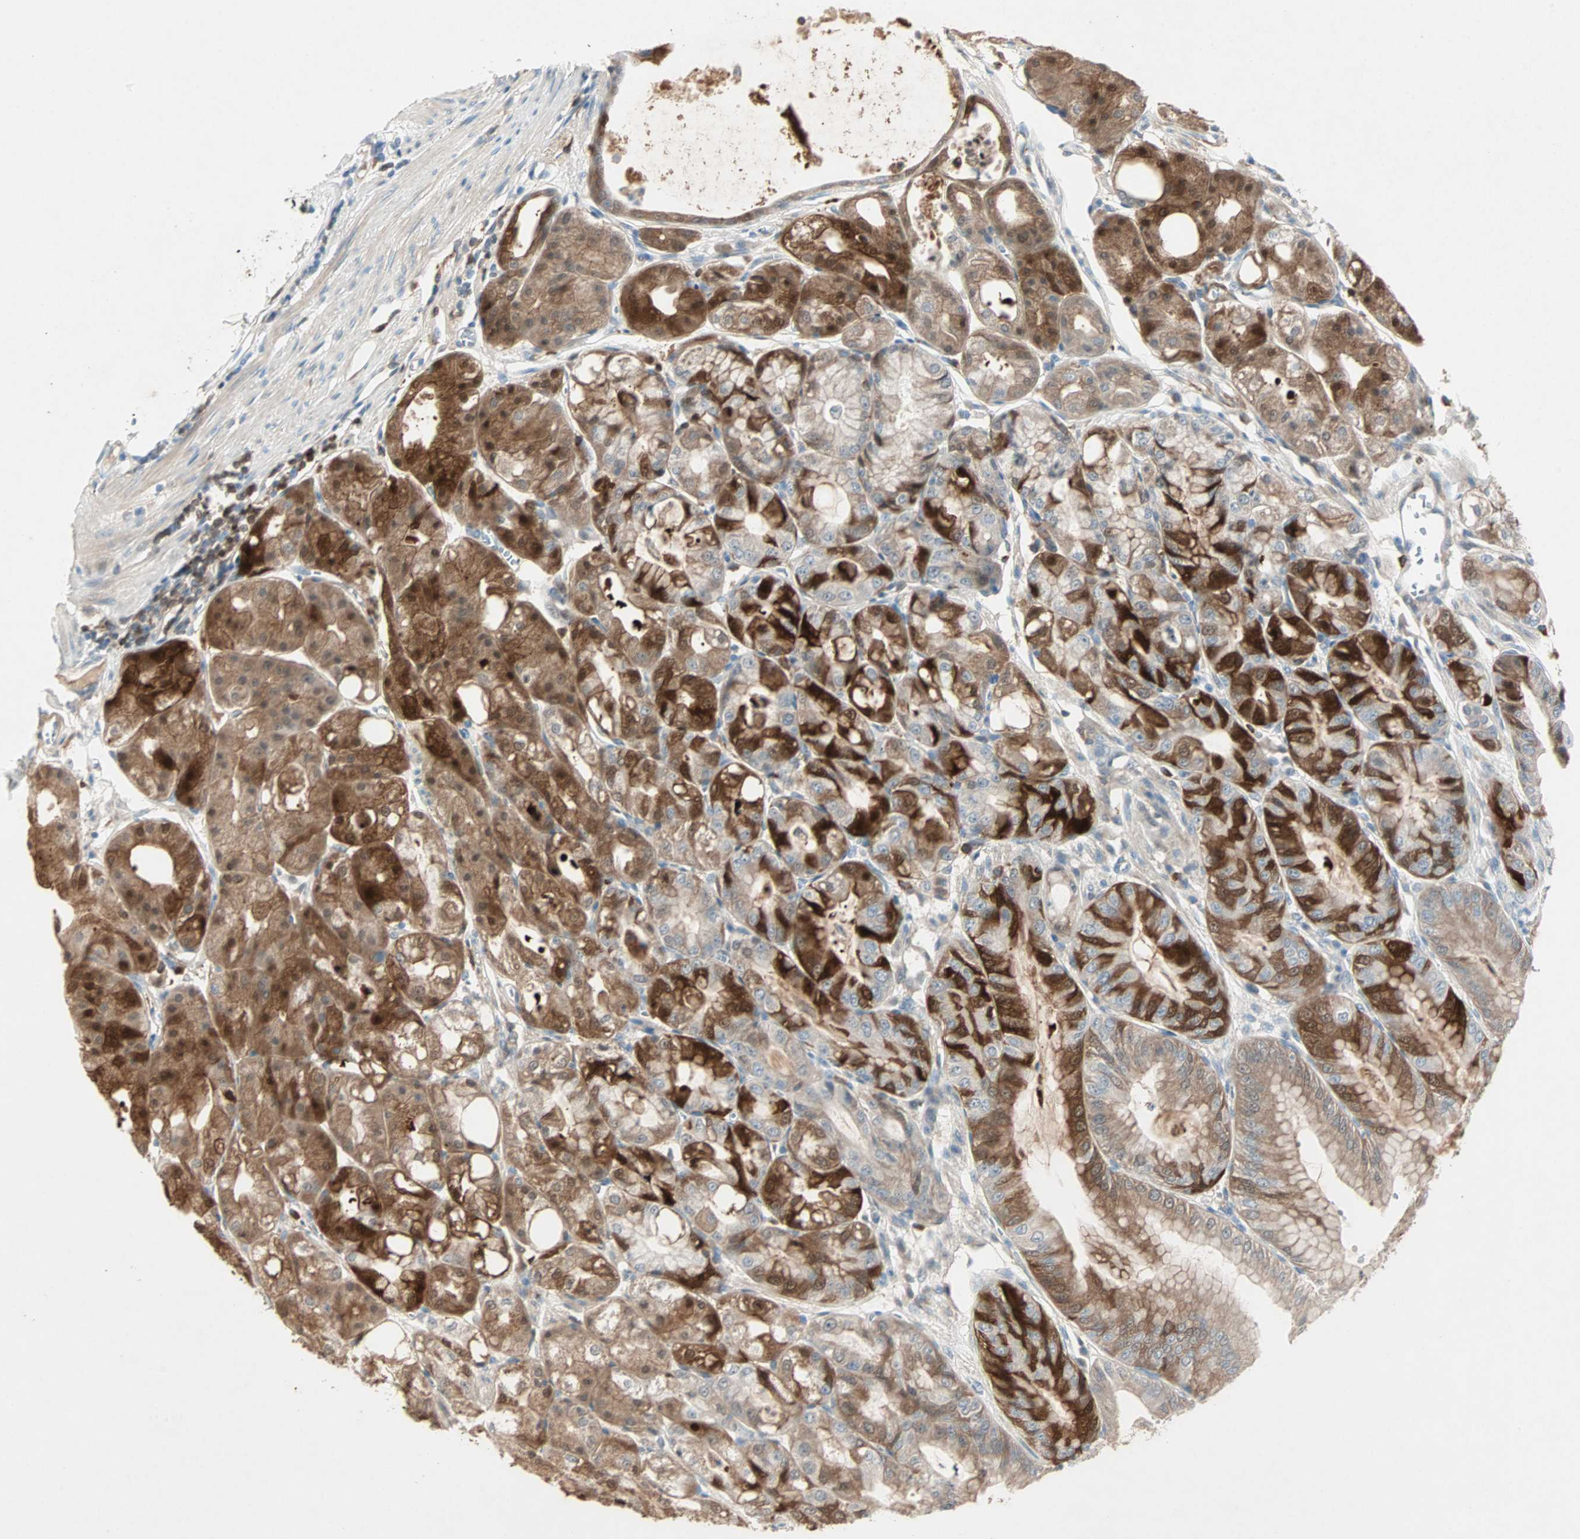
{"staining": {"intensity": "strong", "quantity": ">75%", "location": "cytoplasmic/membranous,nuclear"}, "tissue": "stomach", "cell_type": "Glandular cells", "image_type": "normal", "snomed": [{"axis": "morphology", "description": "Normal tissue, NOS"}, {"axis": "topography", "description": "Stomach, lower"}], "caption": "Protein expression by immunohistochemistry (IHC) displays strong cytoplasmic/membranous,nuclear expression in approximately >75% of glandular cells in unremarkable stomach.", "gene": "RTL6", "patient": {"sex": "male", "age": 71}}